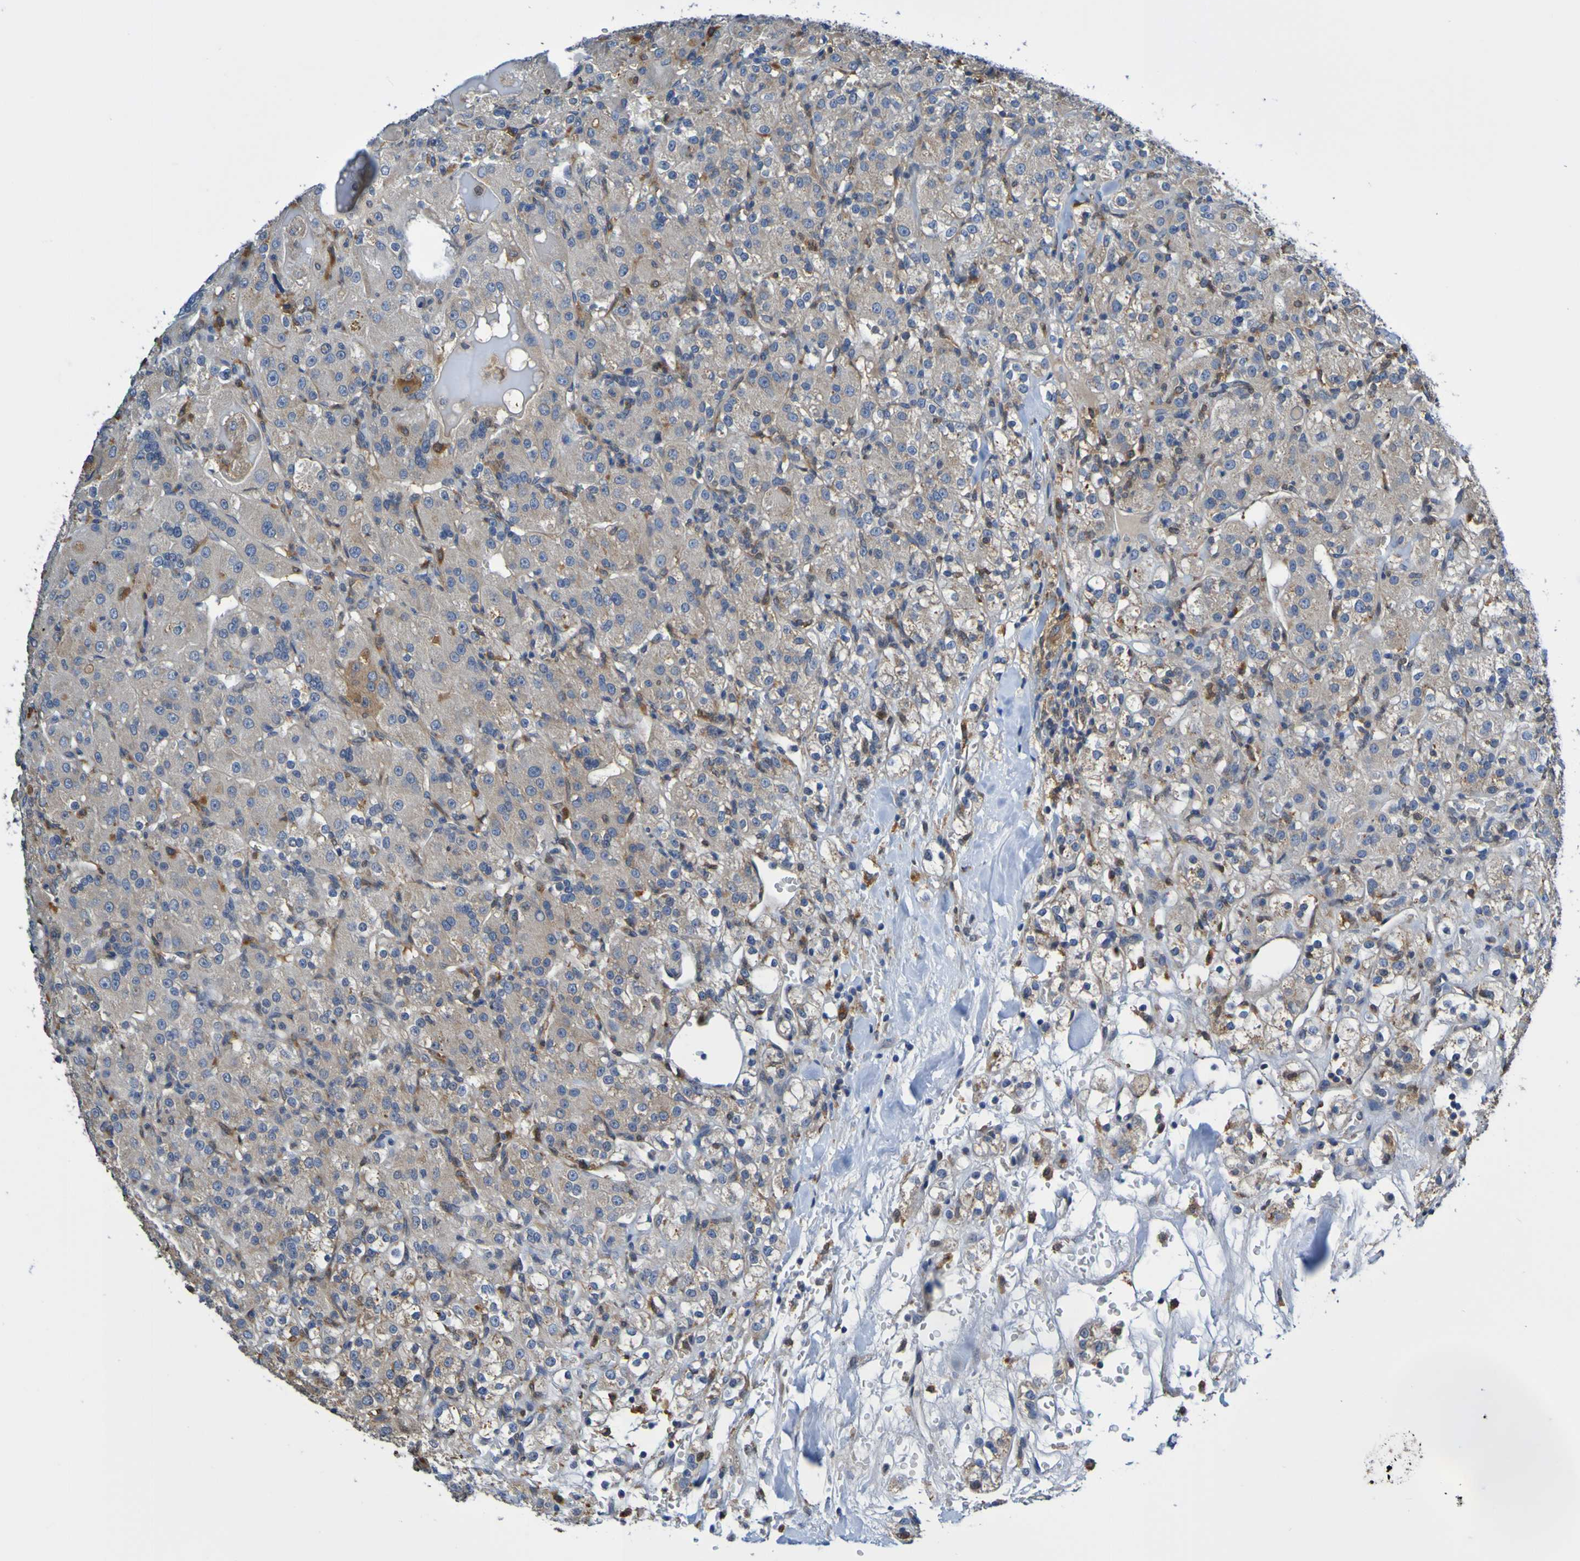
{"staining": {"intensity": "moderate", "quantity": ">75%", "location": "cytoplasmic/membranous"}, "tissue": "renal cancer", "cell_type": "Tumor cells", "image_type": "cancer", "snomed": [{"axis": "morphology", "description": "Normal tissue, NOS"}, {"axis": "morphology", "description": "Adenocarcinoma, NOS"}, {"axis": "topography", "description": "Kidney"}], "caption": "Protein expression by immunohistochemistry reveals moderate cytoplasmic/membranous expression in approximately >75% of tumor cells in renal cancer (adenocarcinoma).", "gene": "METAP2", "patient": {"sex": "male", "age": 61}}